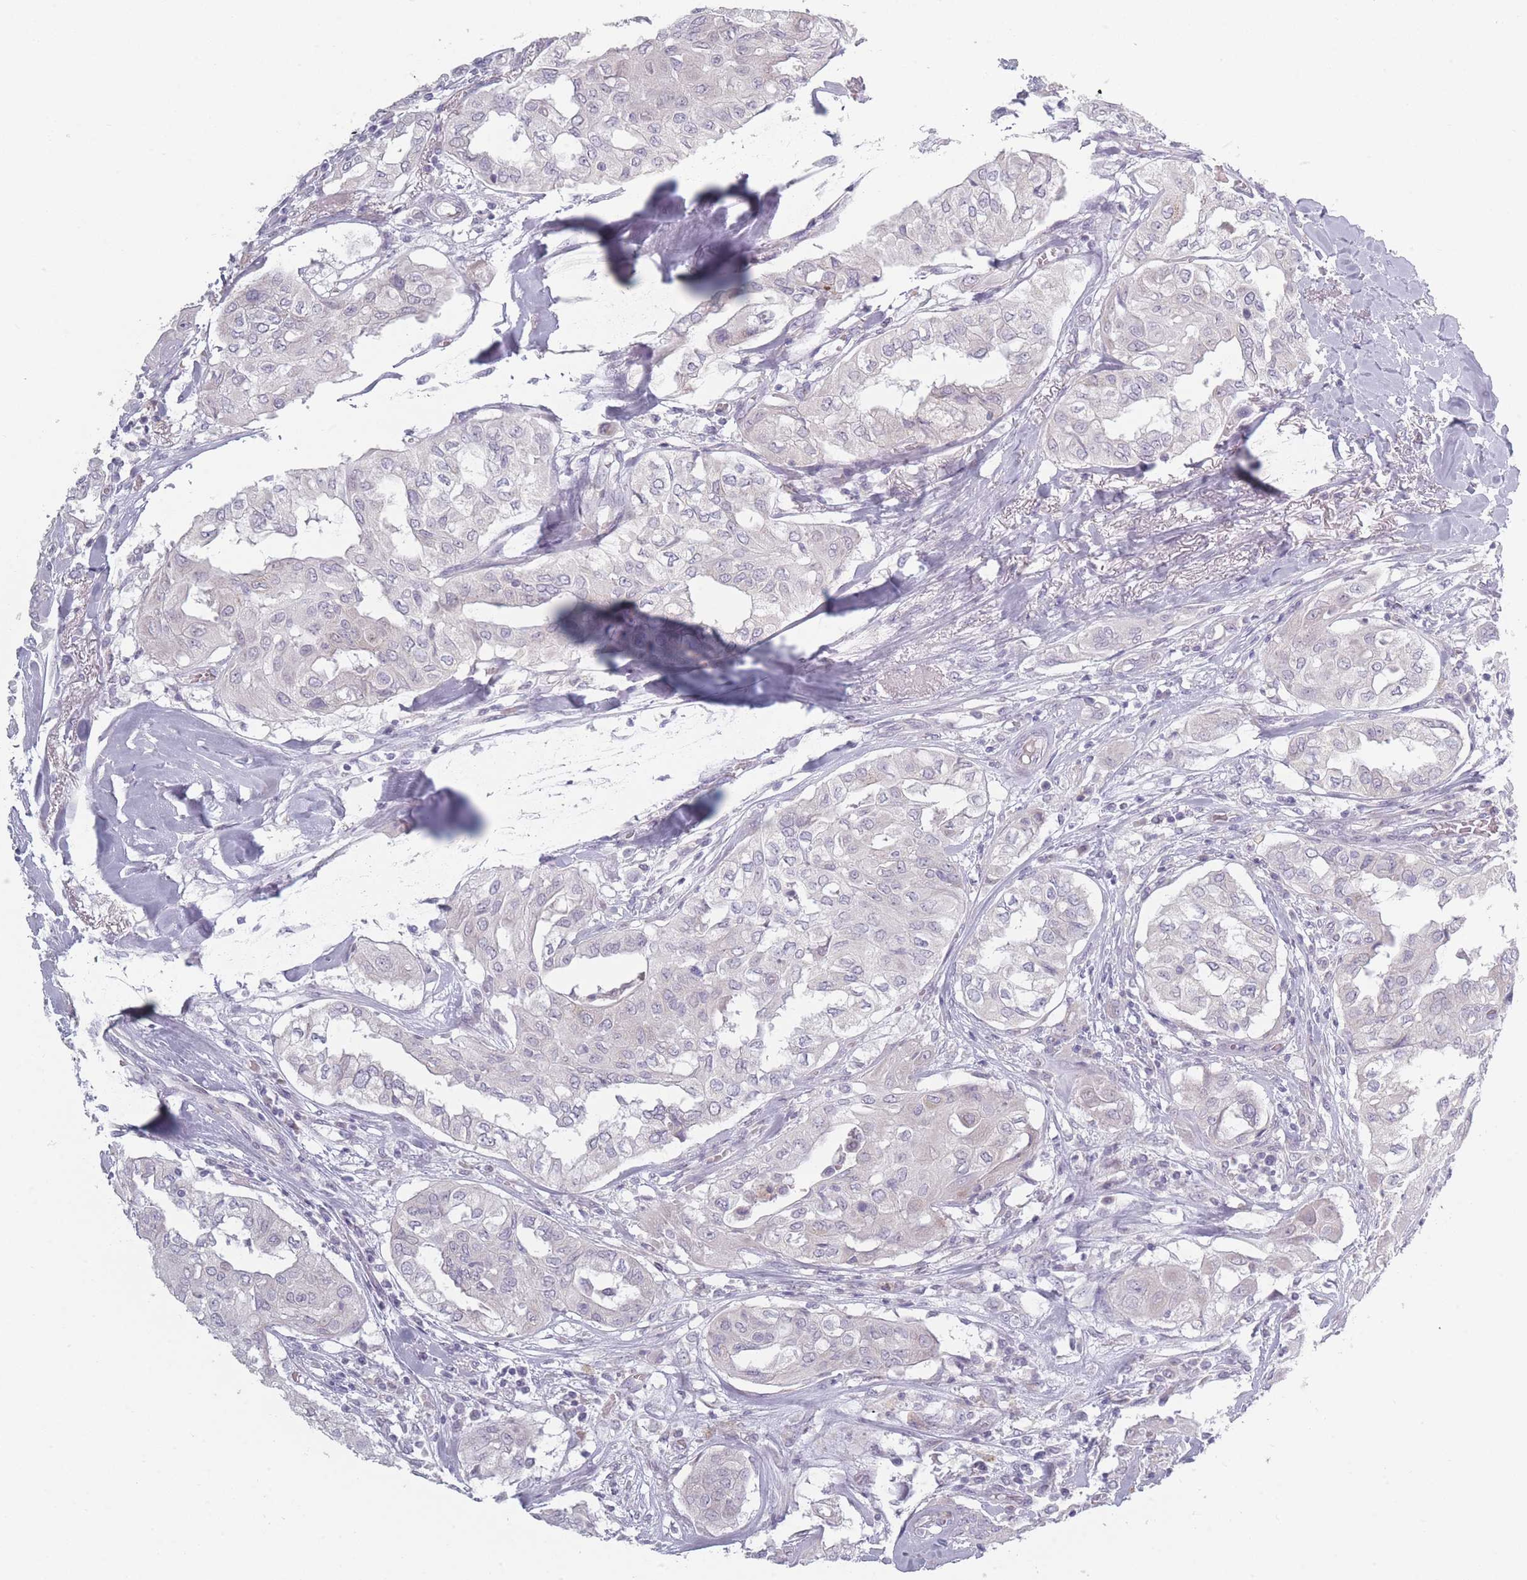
{"staining": {"intensity": "negative", "quantity": "none", "location": "none"}, "tissue": "thyroid cancer", "cell_type": "Tumor cells", "image_type": "cancer", "snomed": [{"axis": "morphology", "description": "Papillary adenocarcinoma, NOS"}, {"axis": "topography", "description": "Thyroid gland"}], "caption": "Micrograph shows no protein staining in tumor cells of thyroid cancer tissue.", "gene": "RASL10B", "patient": {"sex": "female", "age": 59}}